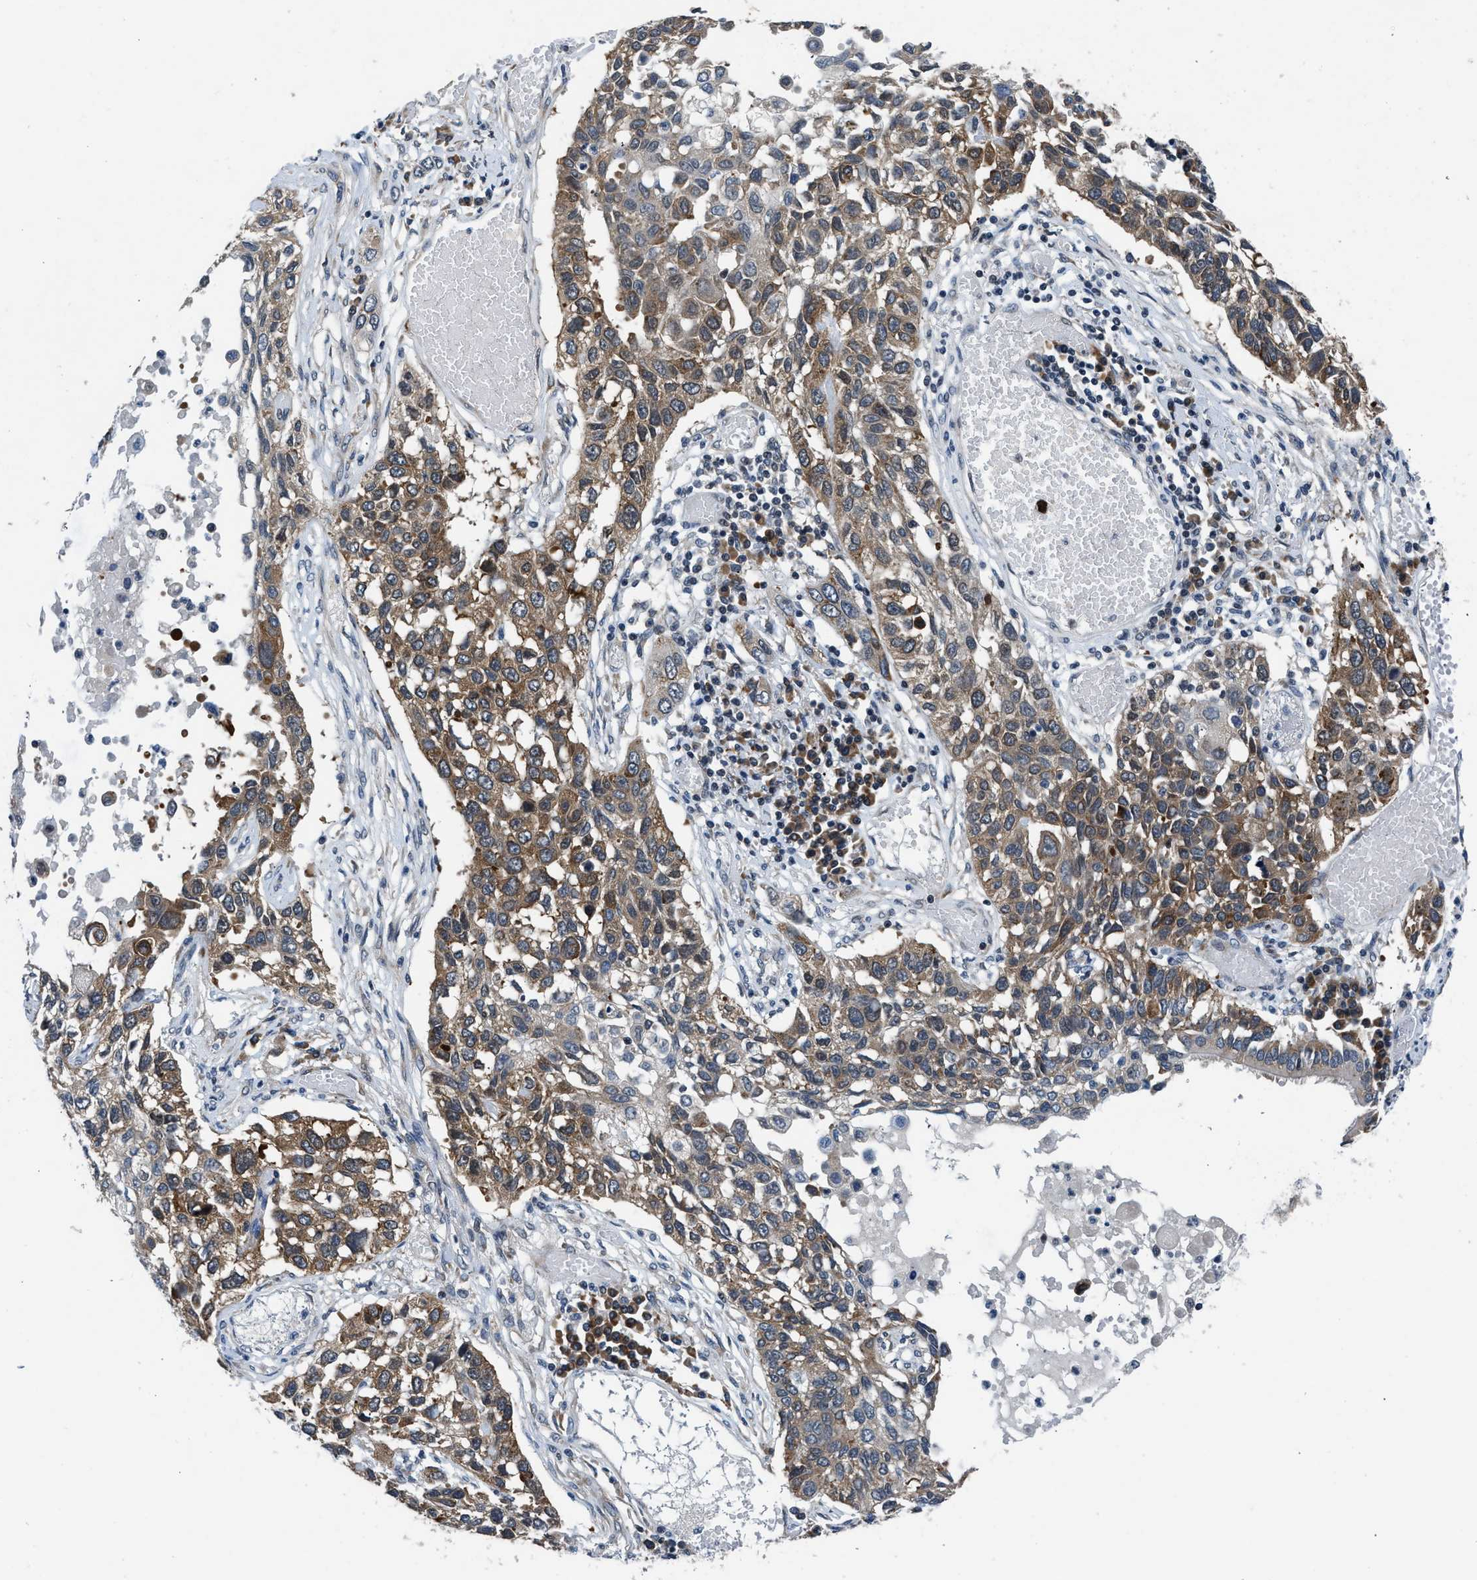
{"staining": {"intensity": "moderate", "quantity": ">75%", "location": "cytoplasmic/membranous"}, "tissue": "lung cancer", "cell_type": "Tumor cells", "image_type": "cancer", "snomed": [{"axis": "morphology", "description": "Squamous cell carcinoma, NOS"}, {"axis": "topography", "description": "Lung"}], "caption": "Human lung cancer (squamous cell carcinoma) stained with a brown dye reveals moderate cytoplasmic/membranous positive positivity in about >75% of tumor cells.", "gene": "PA2G4", "patient": {"sex": "male", "age": 71}}